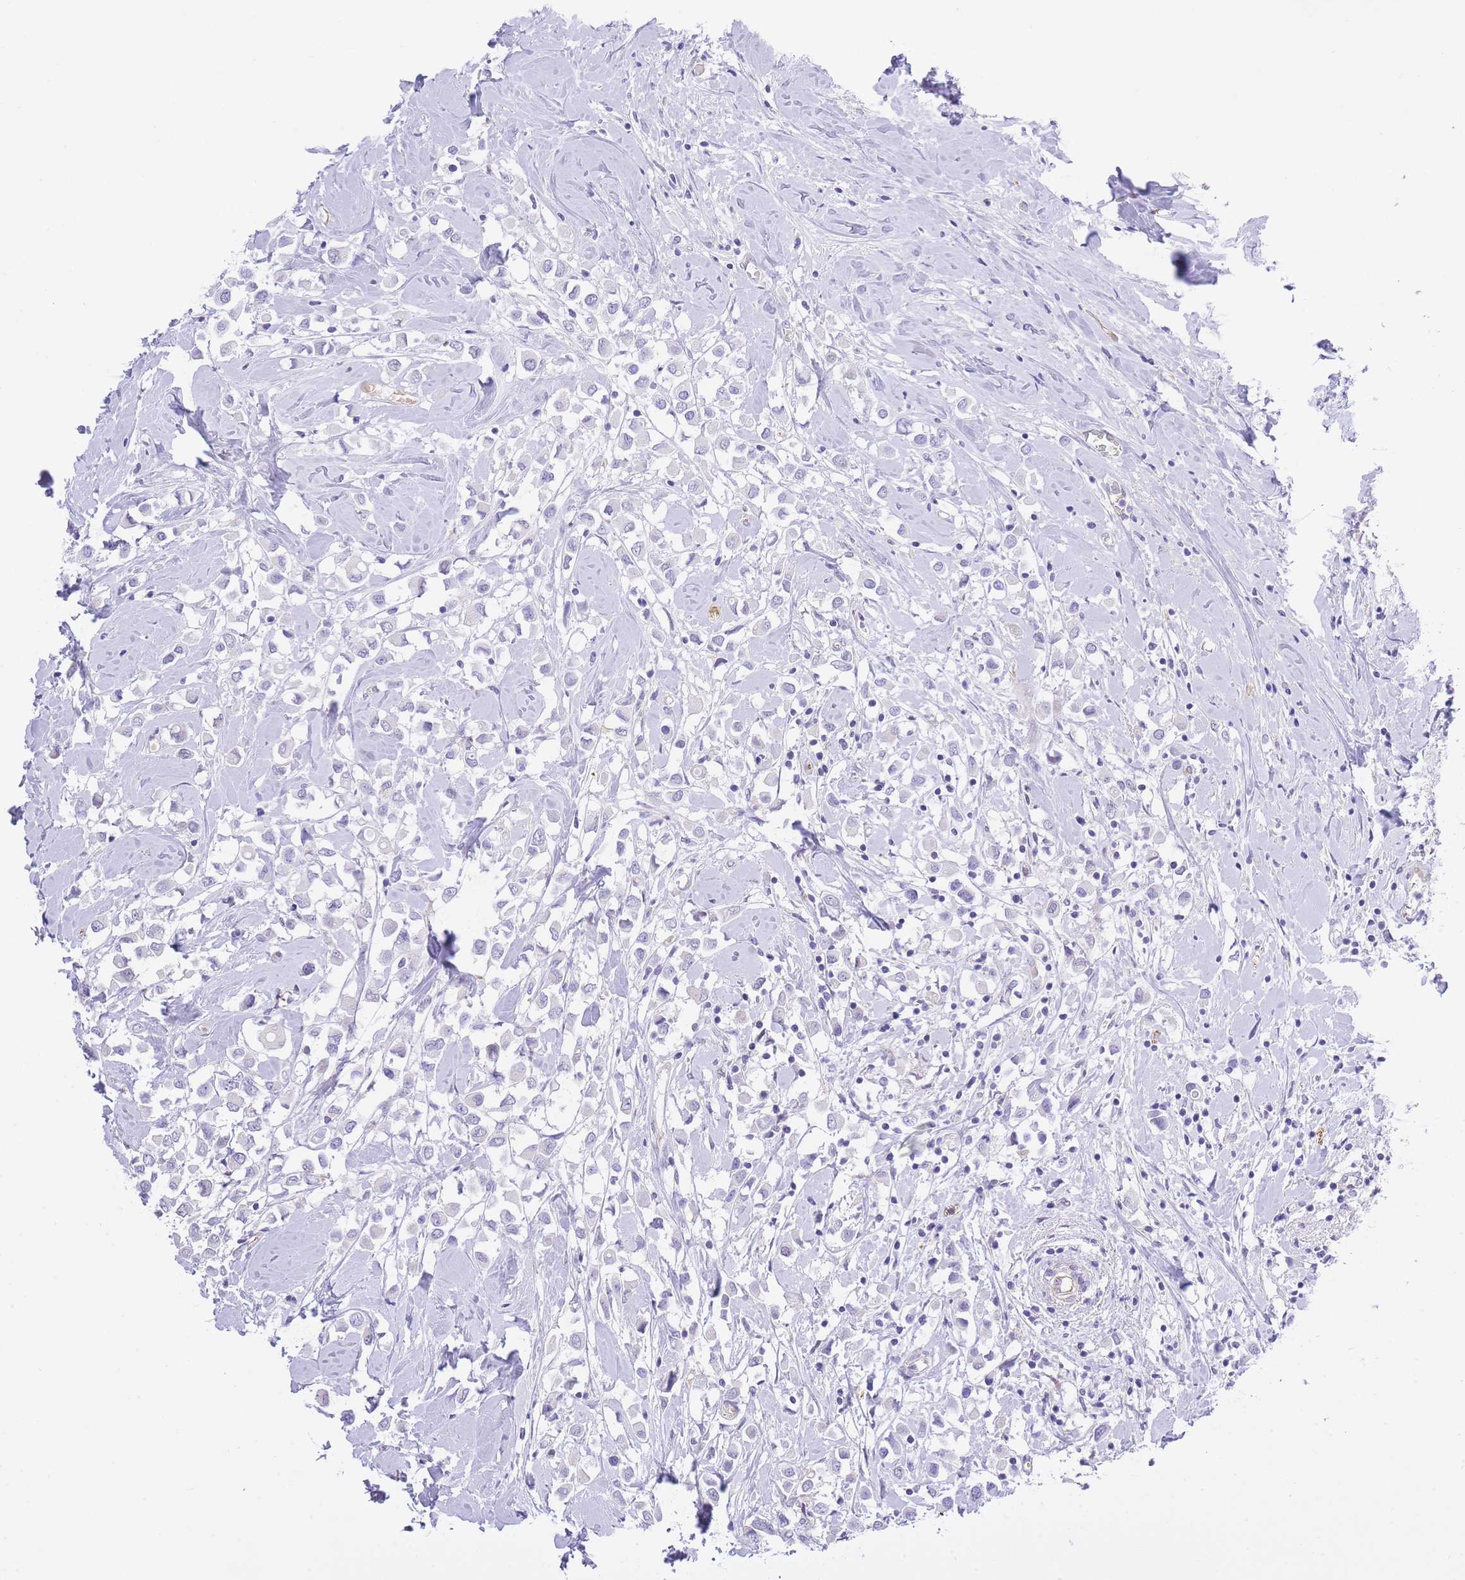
{"staining": {"intensity": "negative", "quantity": "none", "location": "none"}, "tissue": "breast cancer", "cell_type": "Tumor cells", "image_type": "cancer", "snomed": [{"axis": "morphology", "description": "Duct carcinoma"}, {"axis": "topography", "description": "Breast"}], "caption": "Tumor cells show no significant staining in infiltrating ductal carcinoma (breast). Nuclei are stained in blue.", "gene": "MEIOSIN", "patient": {"sex": "female", "age": 61}}